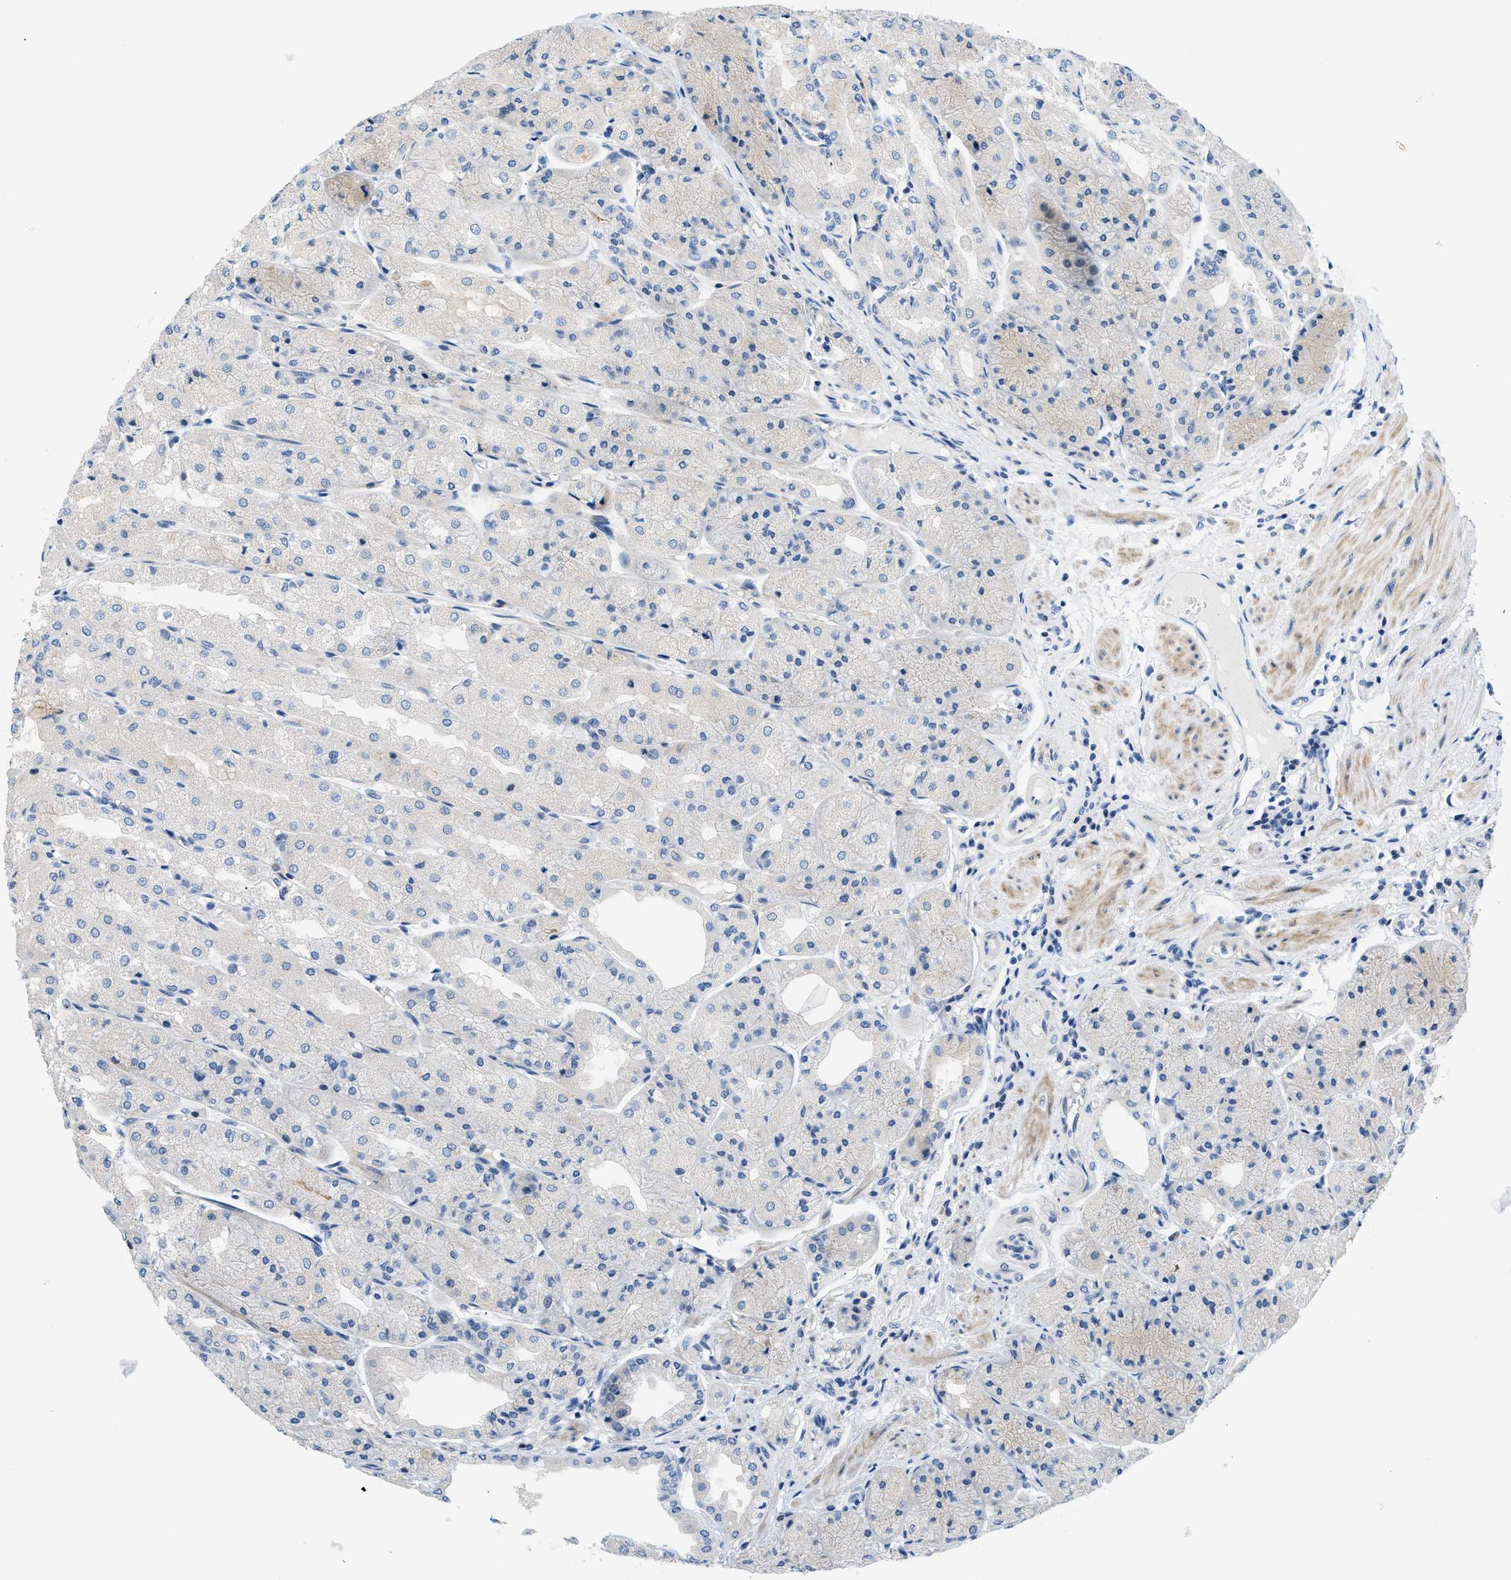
{"staining": {"intensity": "moderate", "quantity": "<25%", "location": "cytoplasmic/membranous"}, "tissue": "stomach", "cell_type": "Glandular cells", "image_type": "normal", "snomed": [{"axis": "morphology", "description": "Normal tissue, NOS"}, {"axis": "topography", "description": "Stomach, upper"}], "caption": "Approximately <25% of glandular cells in normal stomach demonstrate moderate cytoplasmic/membranous protein expression as visualized by brown immunohistochemical staining.", "gene": "FDCSP", "patient": {"sex": "male", "age": 72}}